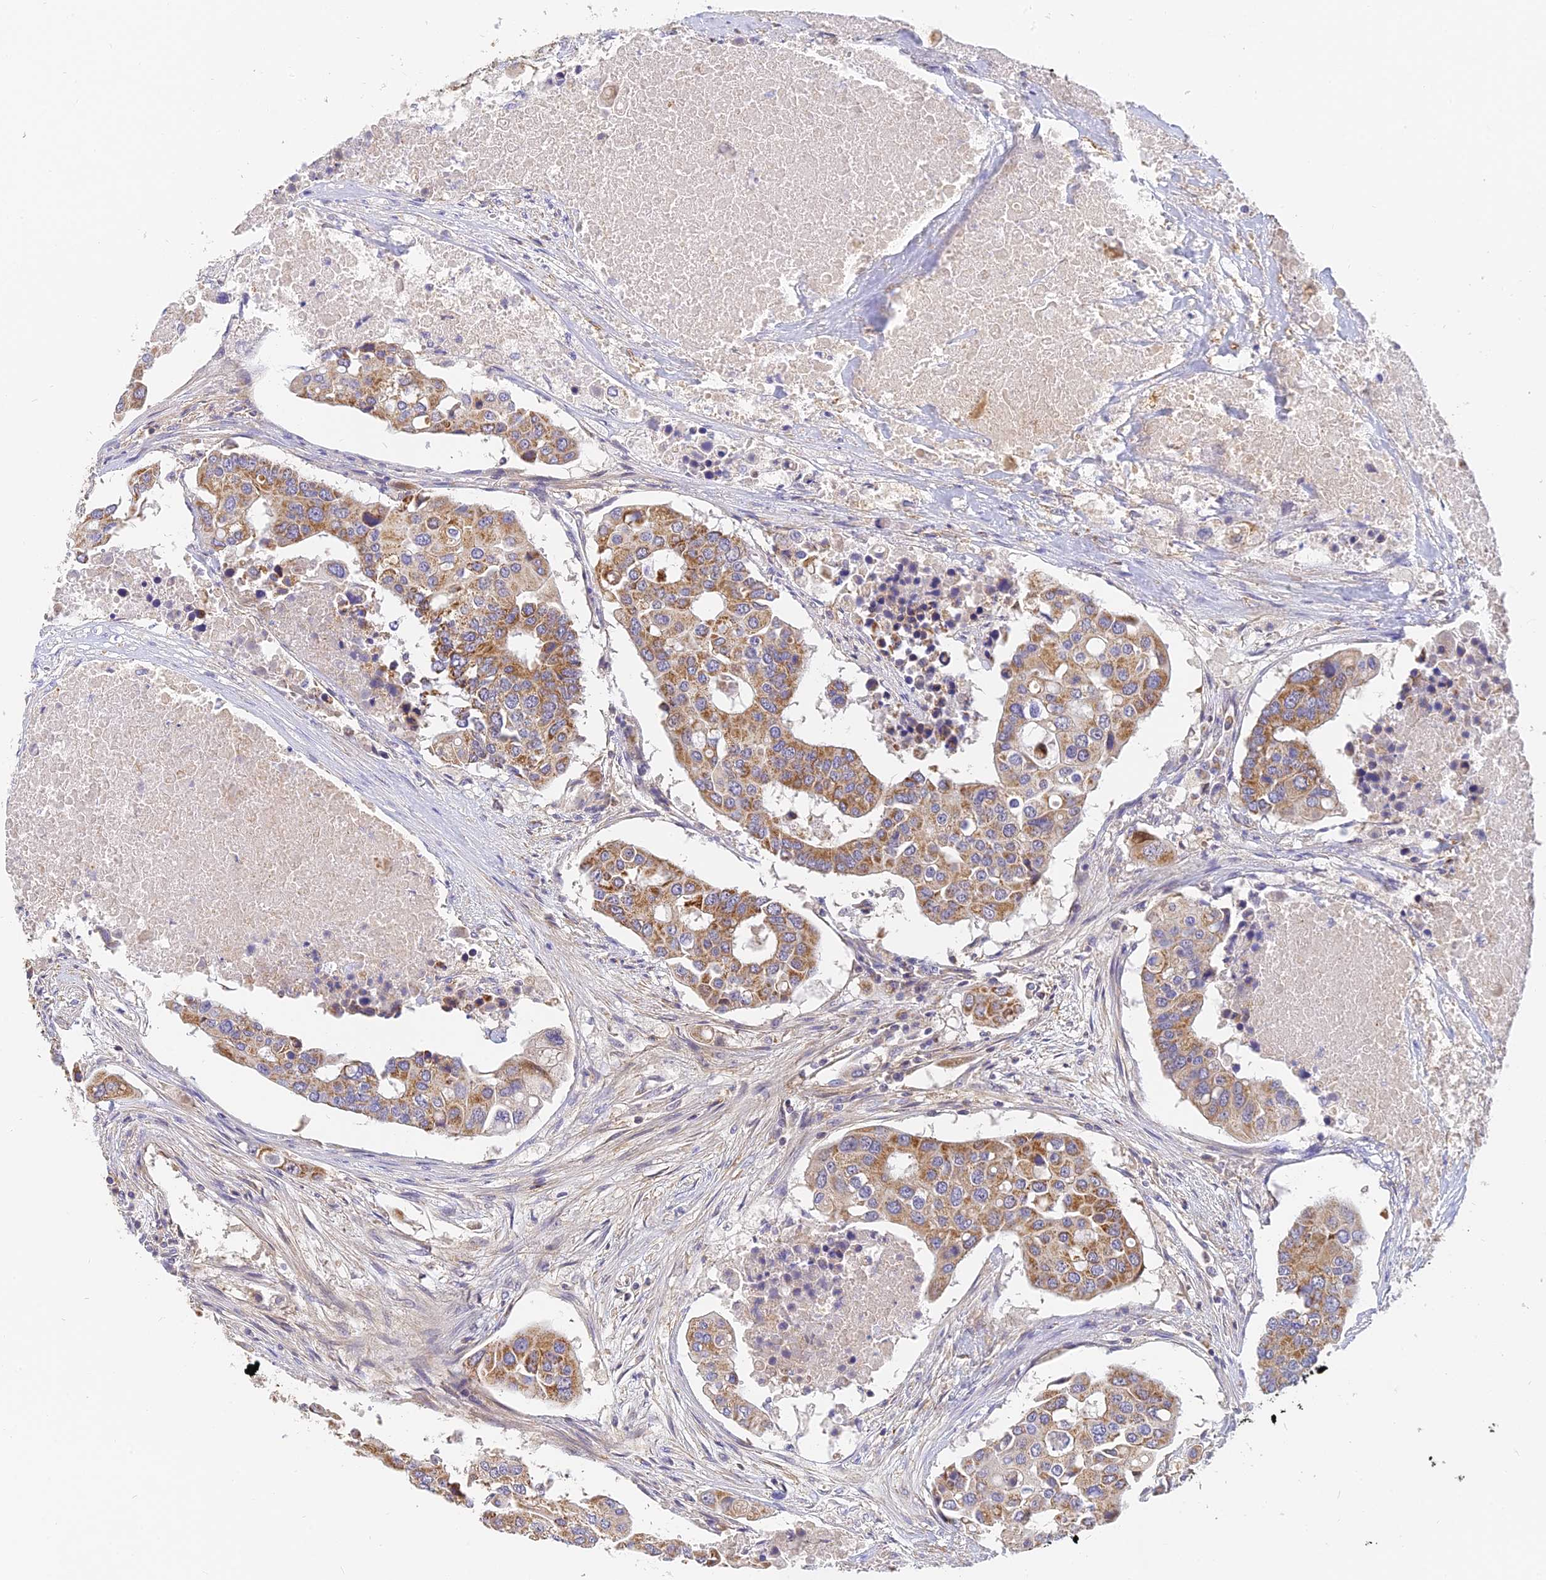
{"staining": {"intensity": "moderate", "quantity": ">75%", "location": "cytoplasmic/membranous"}, "tissue": "colorectal cancer", "cell_type": "Tumor cells", "image_type": "cancer", "snomed": [{"axis": "morphology", "description": "Adenocarcinoma, NOS"}, {"axis": "topography", "description": "Colon"}], "caption": "A photomicrograph of human colorectal cancer (adenocarcinoma) stained for a protein demonstrates moderate cytoplasmic/membranous brown staining in tumor cells. (DAB IHC with brightfield microscopy, high magnification).", "gene": "MRPL15", "patient": {"sex": "male", "age": 77}}